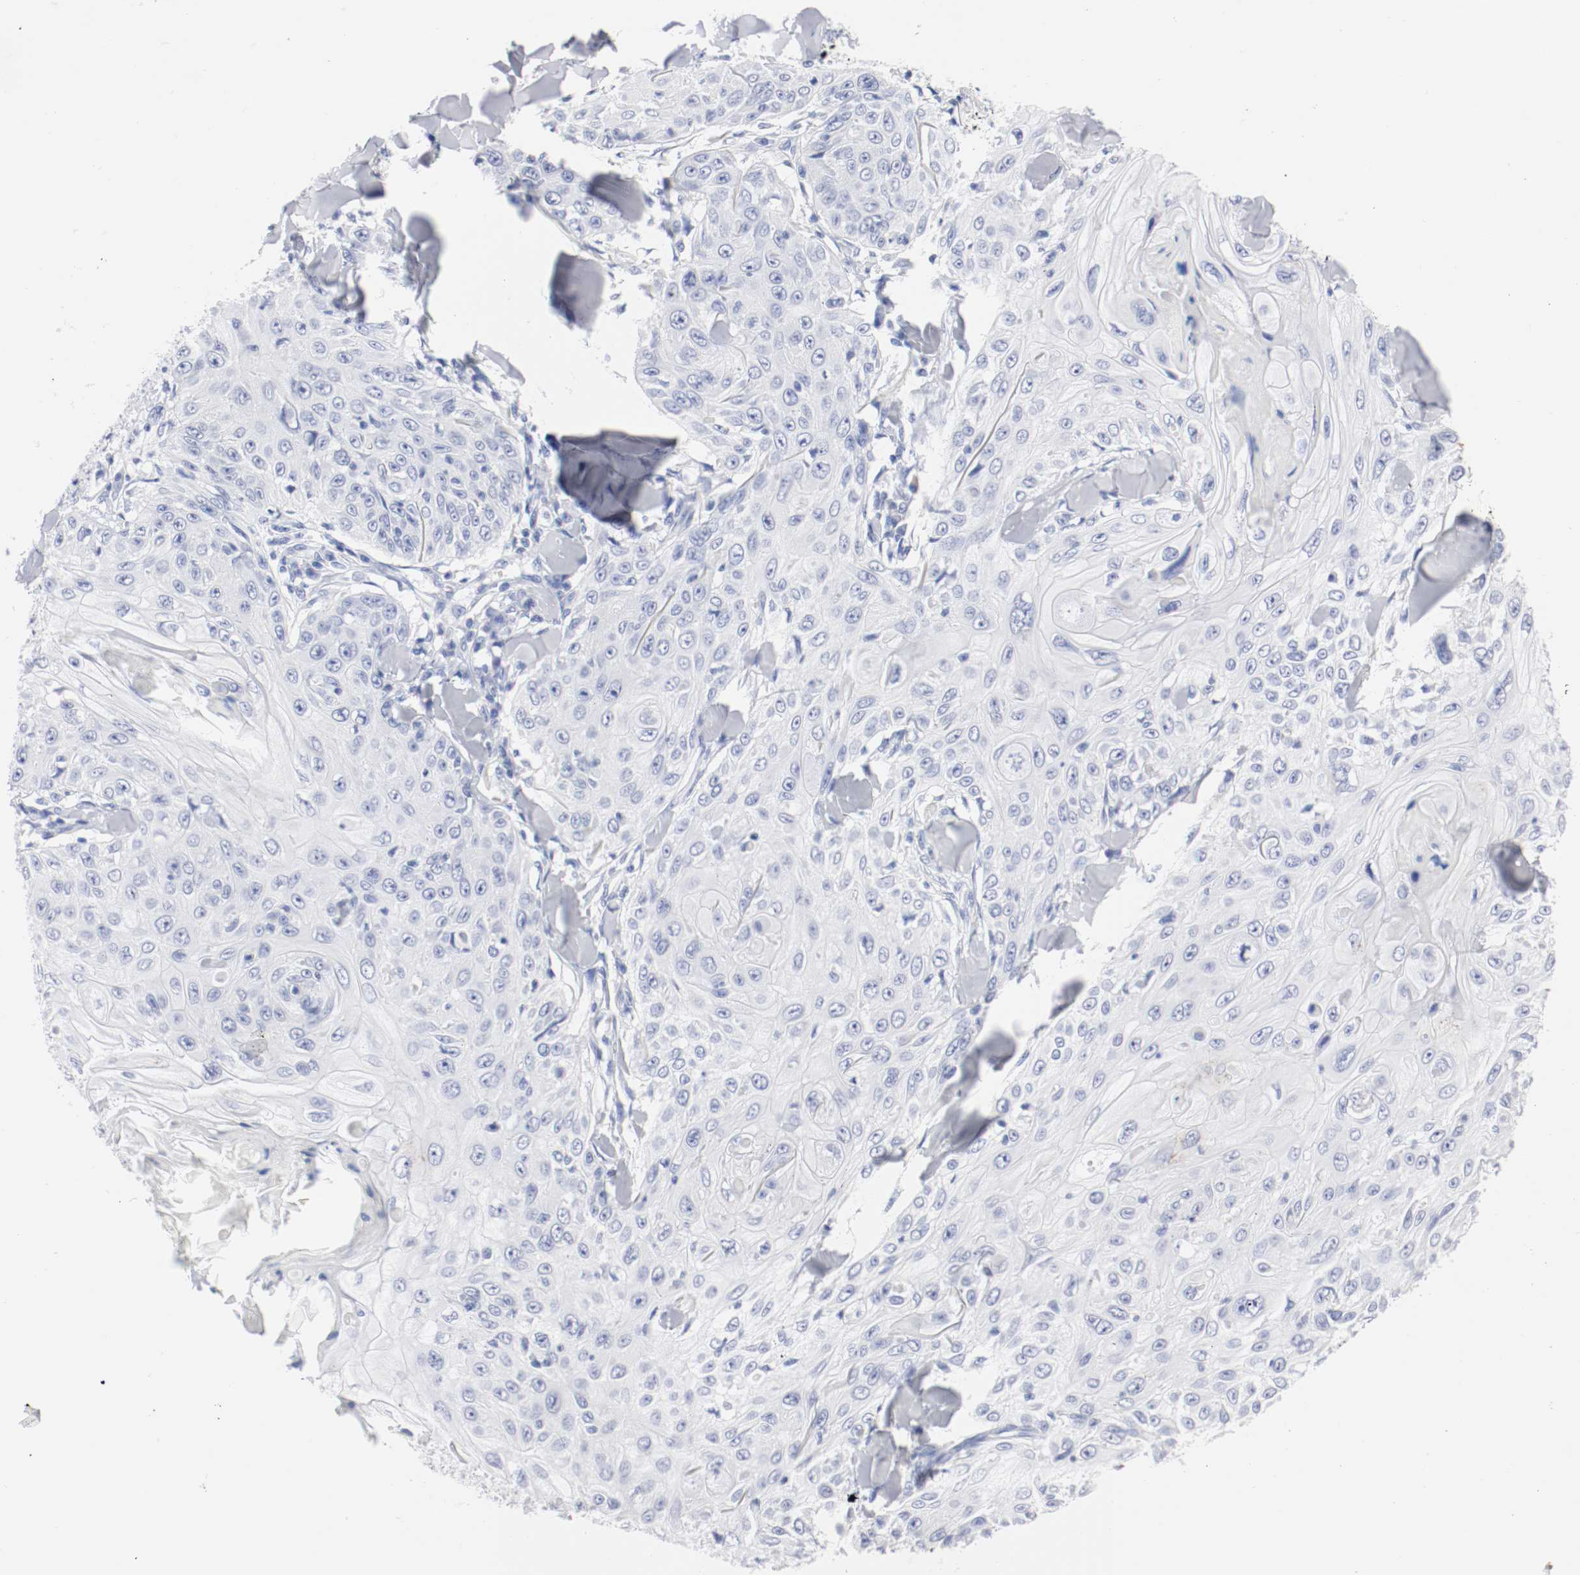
{"staining": {"intensity": "negative", "quantity": "none", "location": "none"}, "tissue": "skin cancer", "cell_type": "Tumor cells", "image_type": "cancer", "snomed": [{"axis": "morphology", "description": "Squamous cell carcinoma, NOS"}, {"axis": "topography", "description": "Skin"}], "caption": "The photomicrograph shows no significant staining in tumor cells of skin squamous cell carcinoma. (DAB (3,3'-diaminobenzidine) immunohistochemistry (IHC) with hematoxylin counter stain).", "gene": "GAD1", "patient": {"sex": "male", "age": 86}}